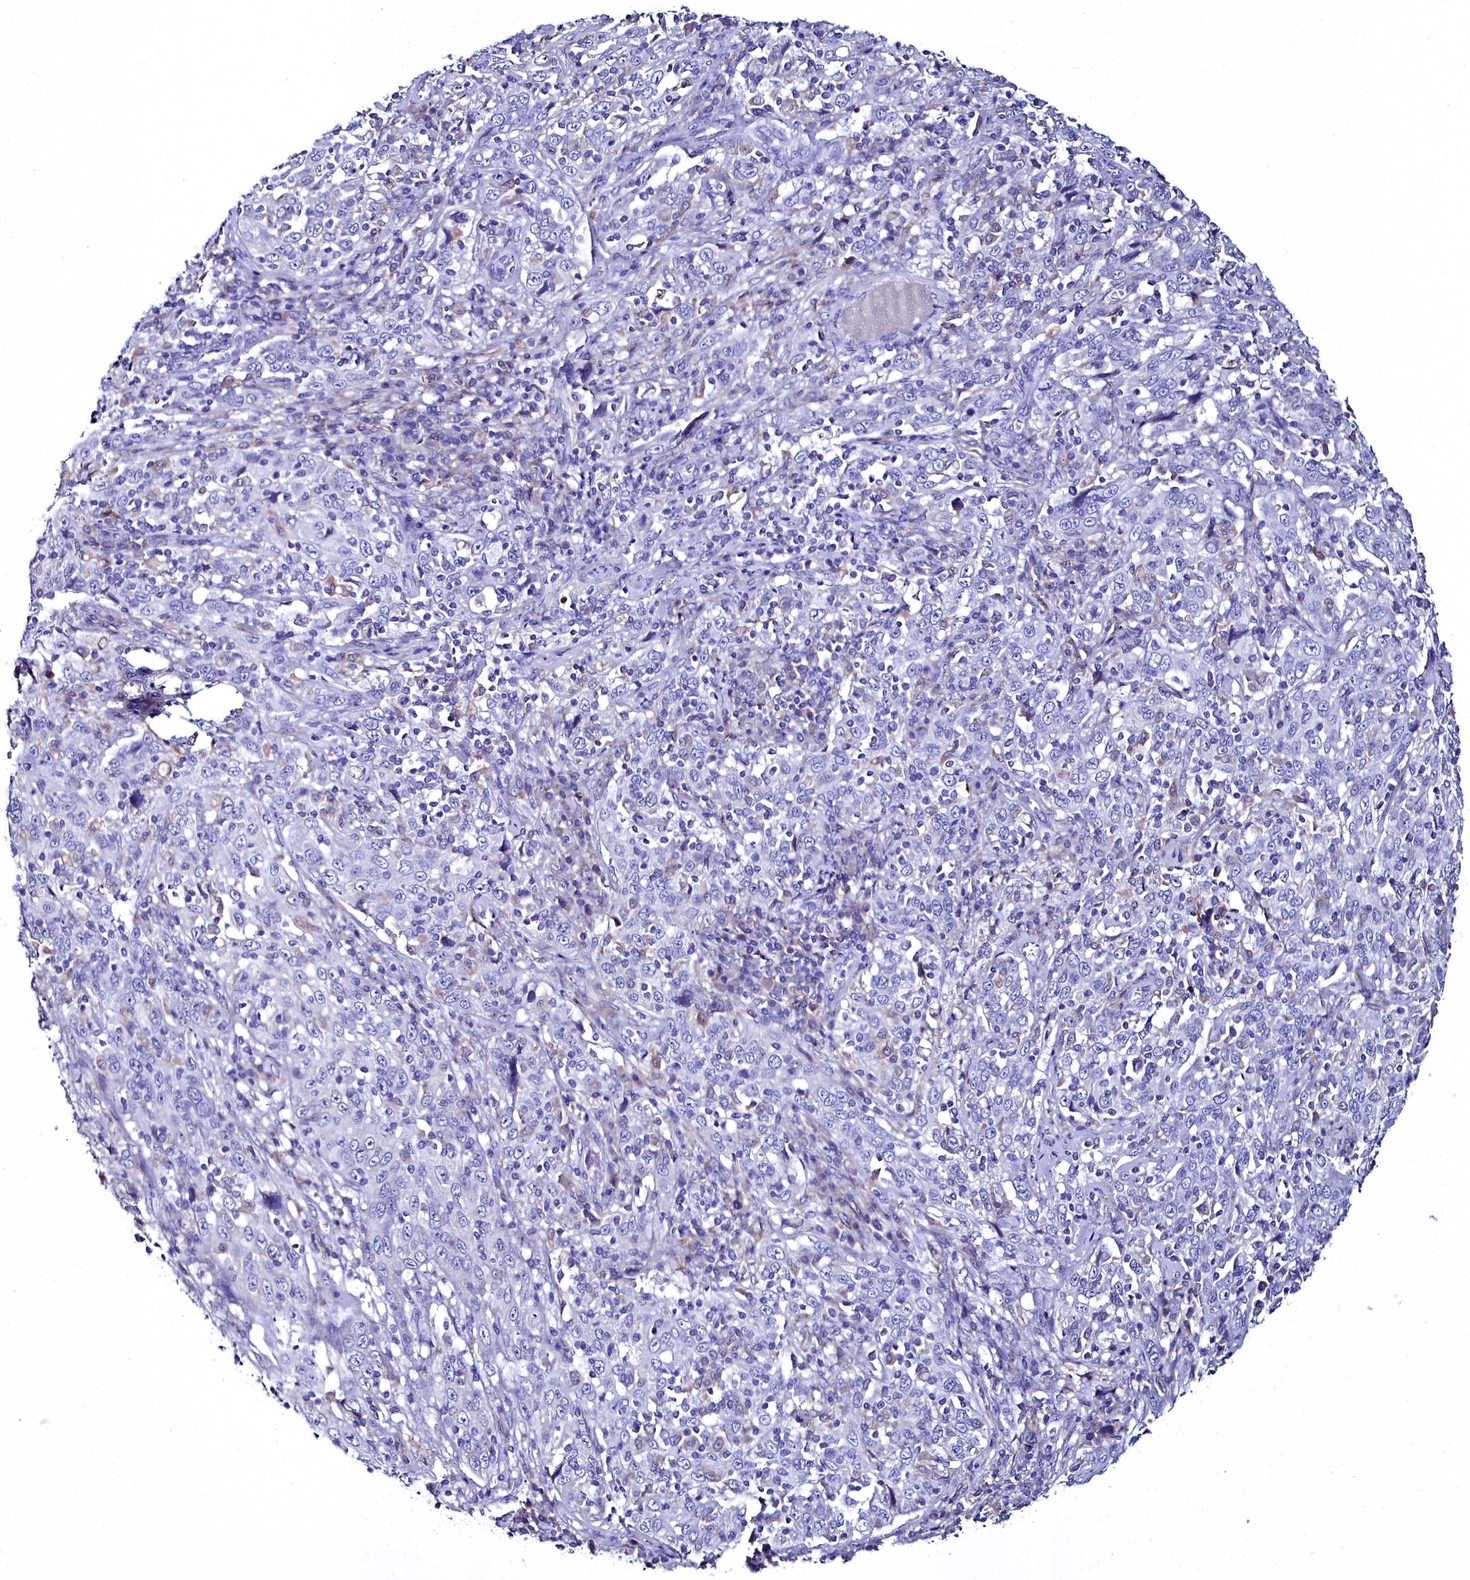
{"staining": {"intensity": "weak", "quantity": "<25%", "location": "cytoplasmic/membranous"}, "tissue": "cervical cancer", "cell_type": "Tumor cells", "image_type": "cancer", "snomed": [{"axis": "morphology", "description": "Squamous cell carcinoma, NOS"}, {"axis": "topography", "description": "Cervix"}], "caption": "Immunohistochemical staining of cervical cancer exhibits no significant positivity in tumor cells.", "gene": "ELAPOR2", "patient": {"sex": "female", "age": 46}}